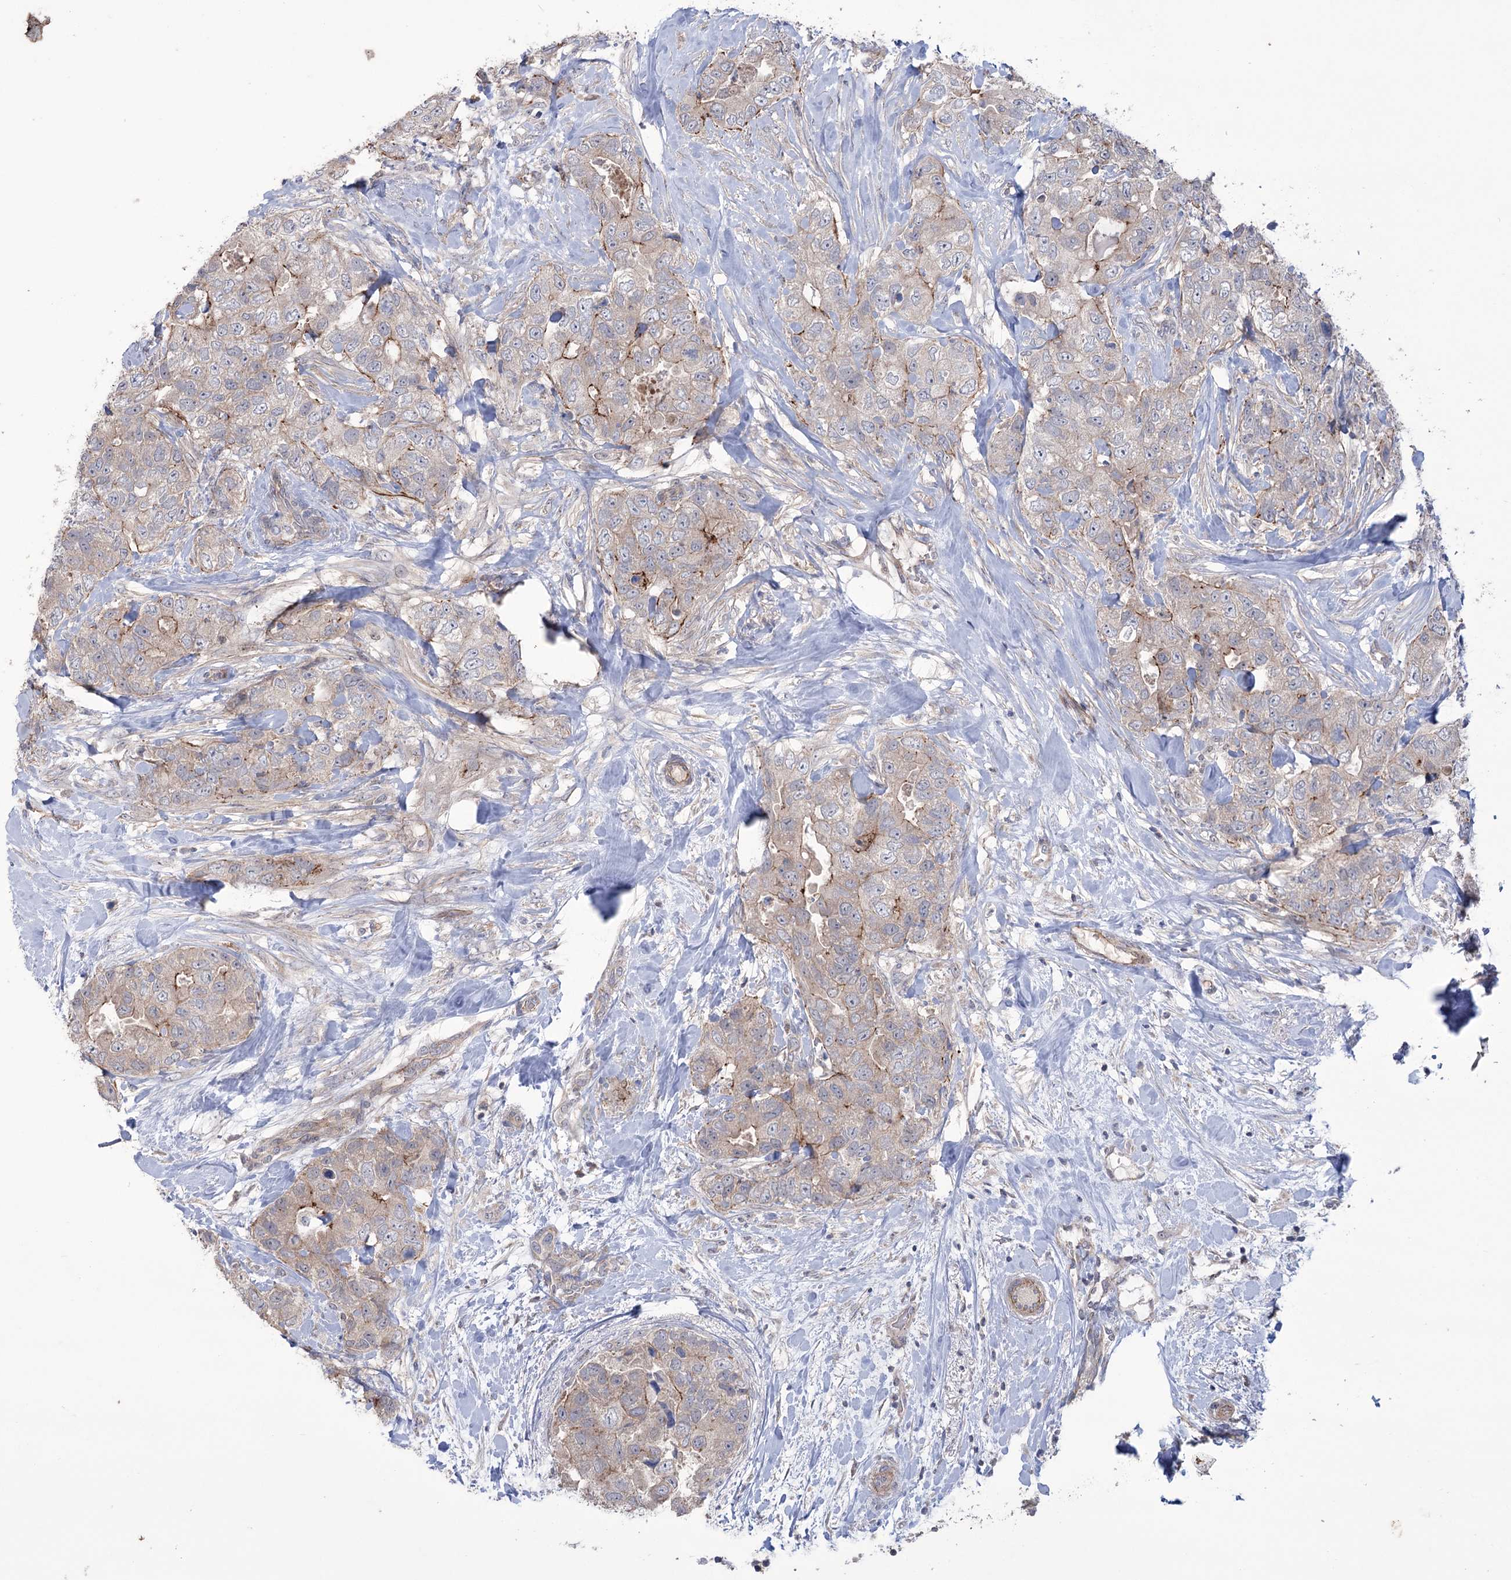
{"staining": {"intensity": "moderate", "quantity": "<25%", "location": "cytoplasmic/membranous"}, "tissue": "breast cancer", "cell_type": "Tumor cells", "image_type": "cancer", "snomed": [{"axis": "morphology", "description": "Duct carcinoma"}, {"axis": "topography", "description": "Breast"}], "caption": "Approximately <25% of tumor cells in breast infiltrating ductal carcinoma exhibit moderate cytoplasmic/membranous protein positivity as visualized by brown immunohistochemical staining.", "gene": "TRIM71", "patient": {"sex": "female", "age": 62}}